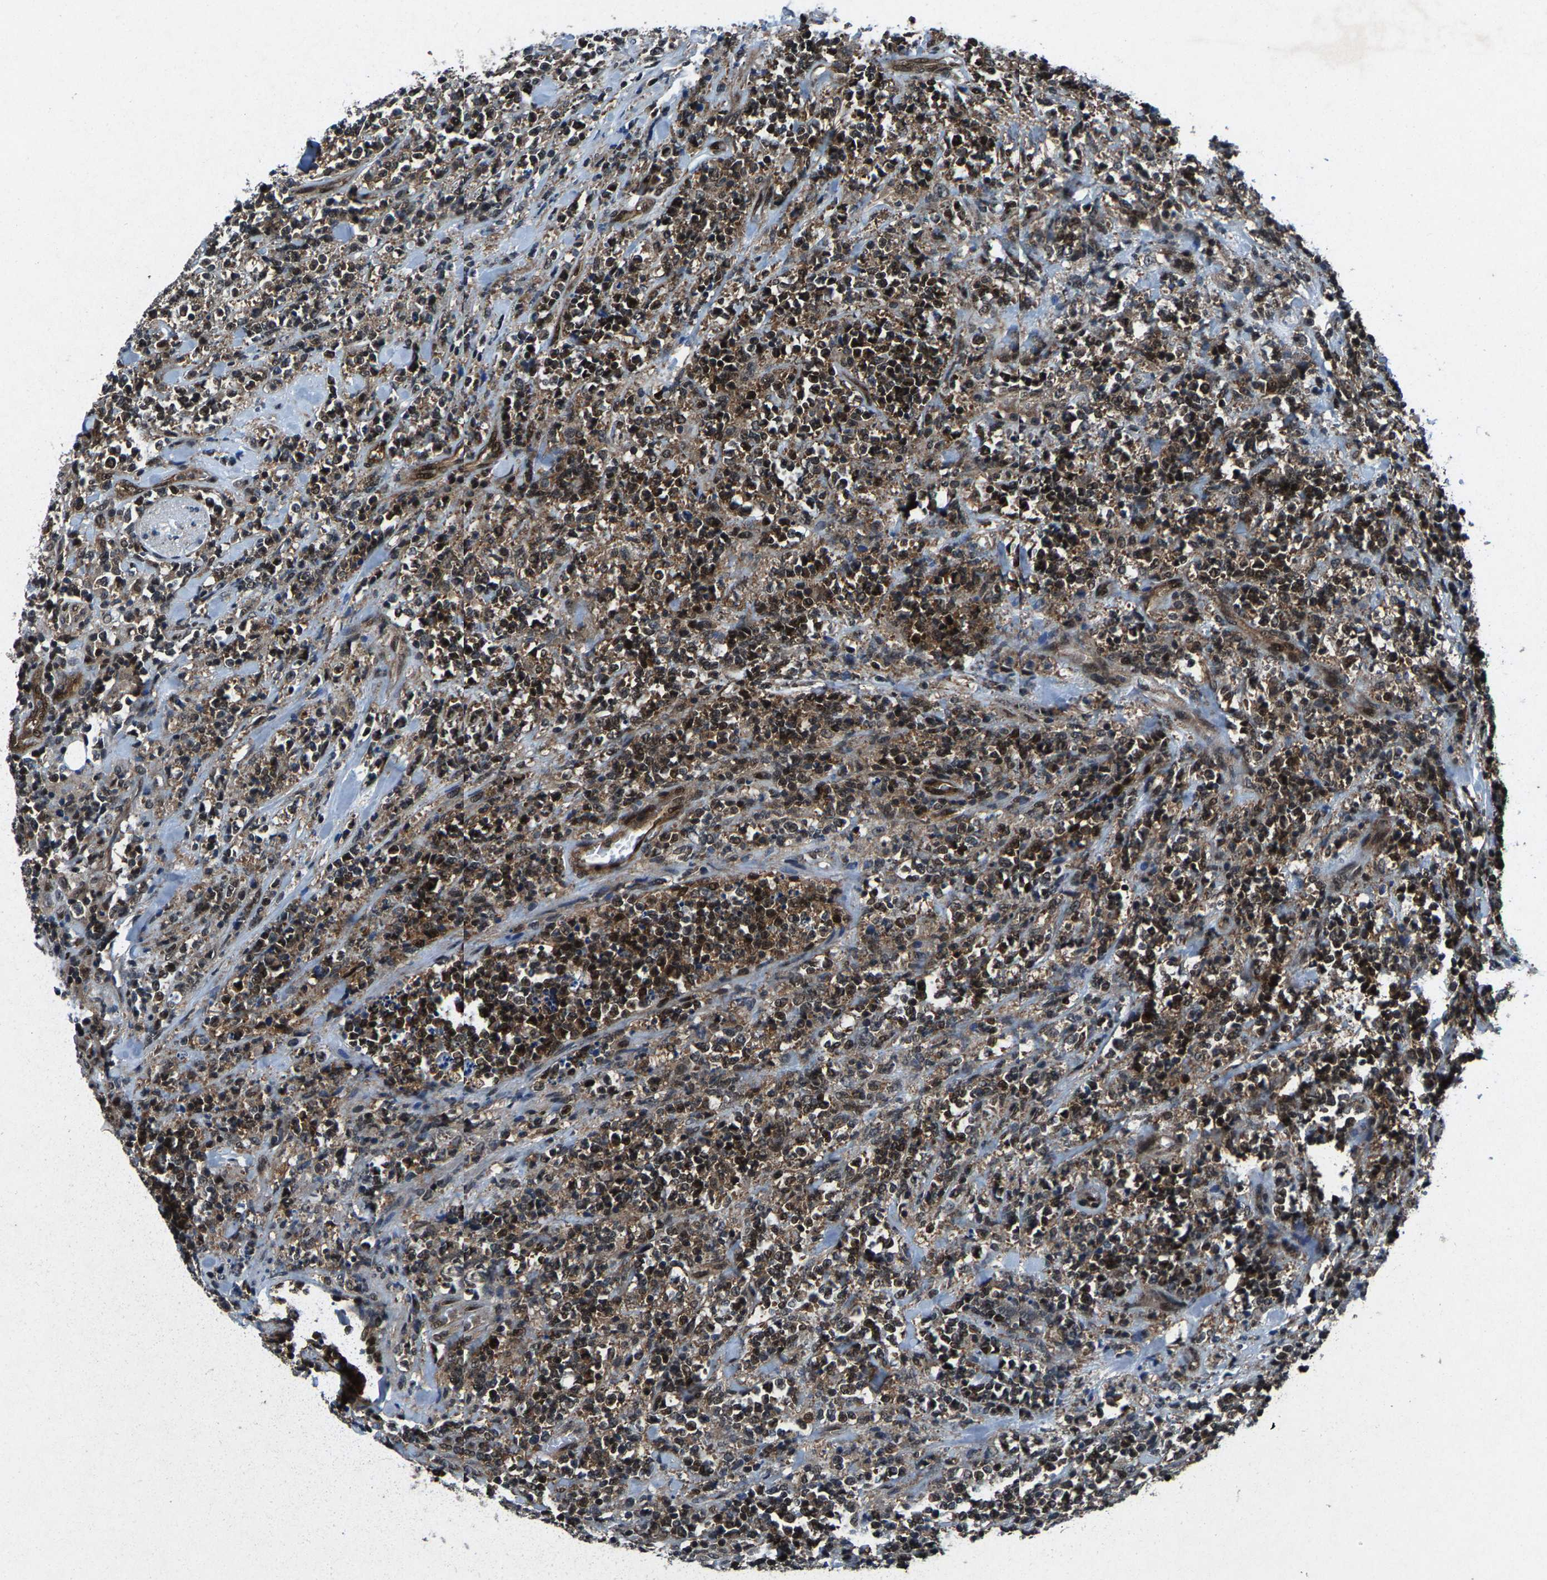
{"staining": {"intensity": "moderate", "quantity": ">75%", "location": "cytoplasmic/membranous,nuclear"}, "tissue": "lymphoma", "cell_type": "Tumor cells", "image_type": "cancer", "snomed": [{"axis": "morphology", "description": "Malignant lymphoma, non-Hodgkin's type, High grade"}, {"axis": "topography", "description": "Soft tissue"}], "caption": "Tumor cells reveal medium levels of moderate cytoplasmic/membranous and nuclear positivity in about >75% of cells in high-grade malignant lymphoma, non-Hodgkin's type.", "gene": "ATXN3", "patient": {"sex": "male", "age": 18}}